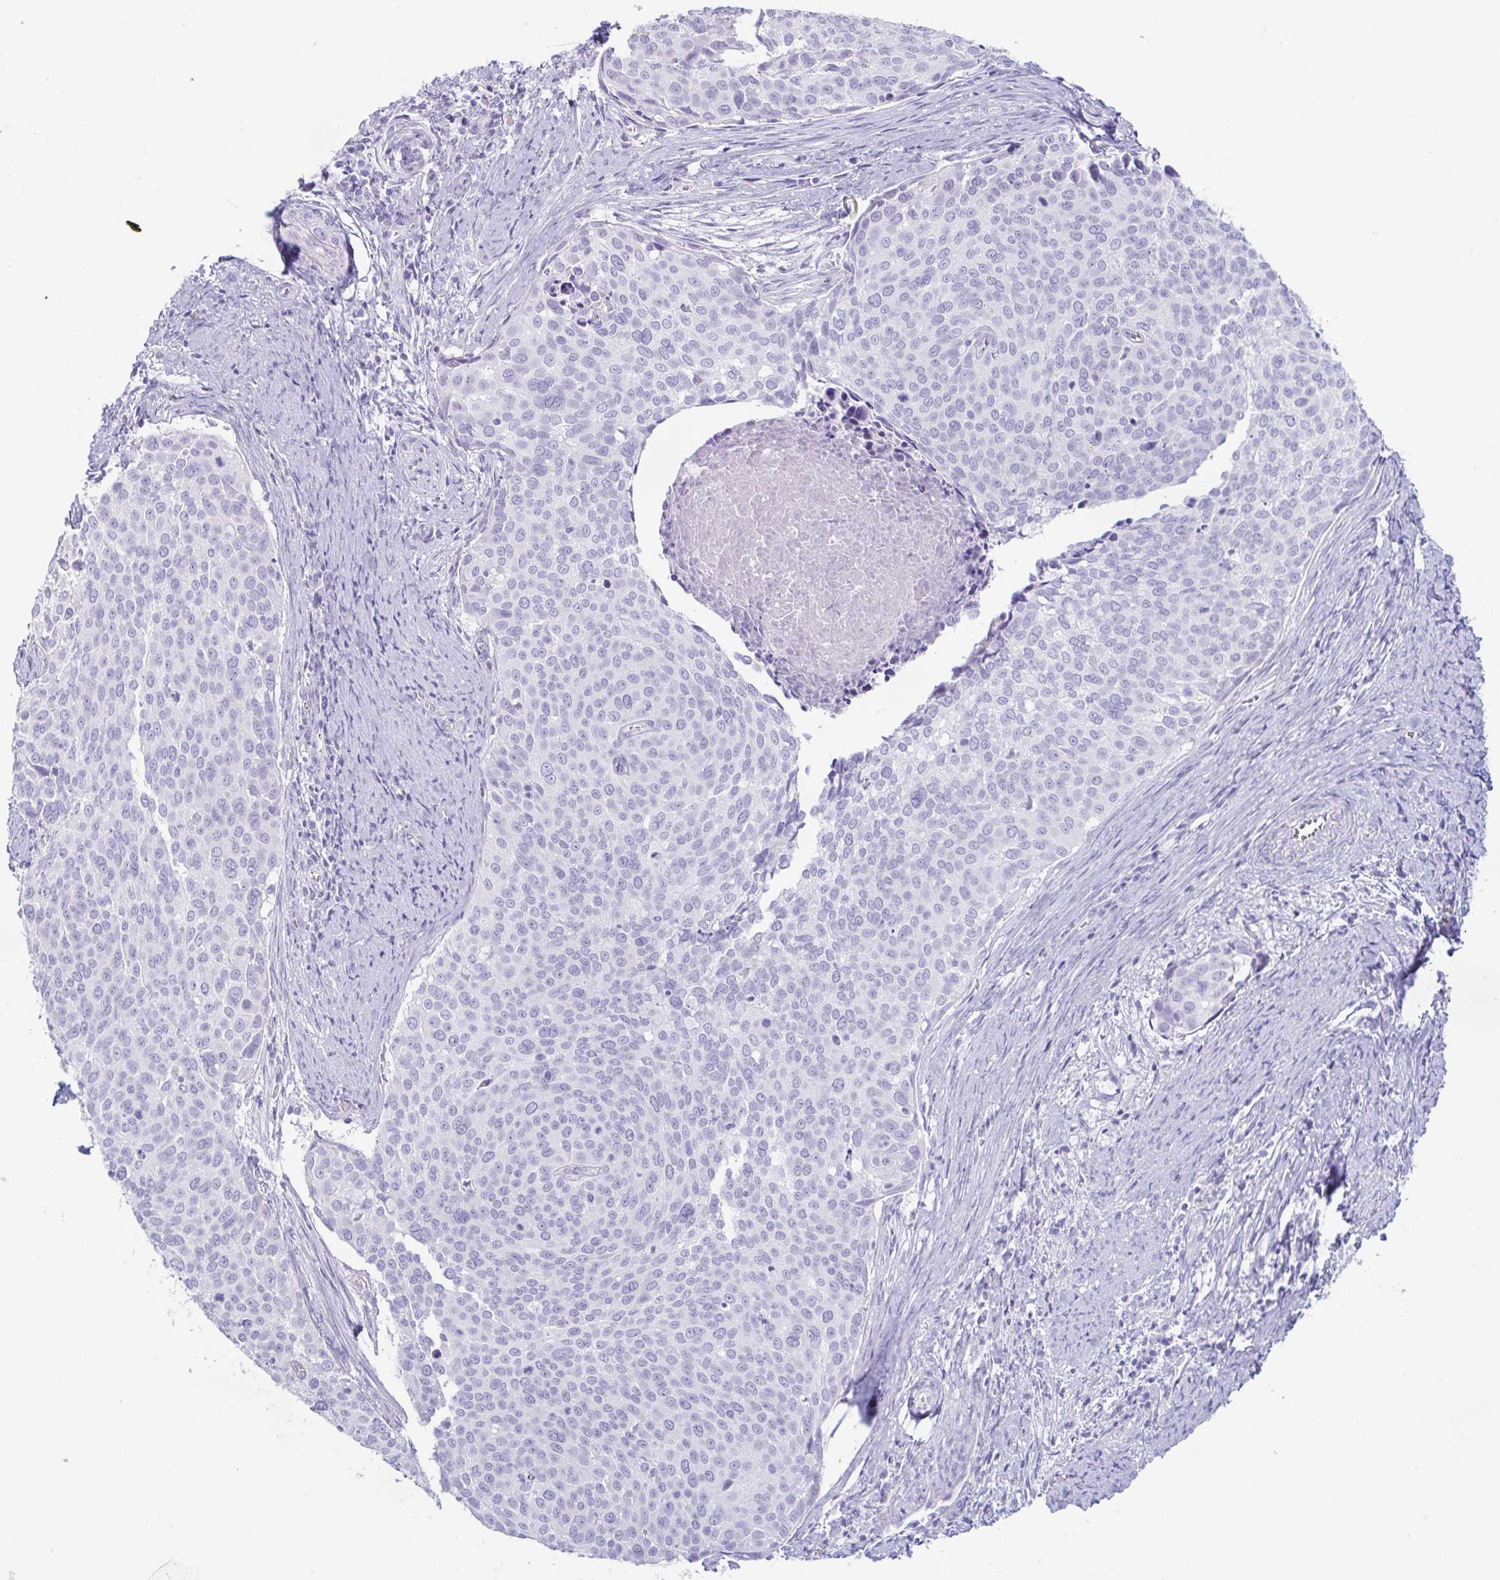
{"staining": {"intensity": "negative", "quantity": "none", "location": "none"}, "tissue": "cervical cancer", "cell_type": "Tumor cells", "image_type": "cancer", "snomed": [{"axis": "morphology", "description": "Squamous cell carcinoma, NOS"}, {"axis": "topography", "description": "Cervix"}], "caption": "Cervical cancer was stained to show a protein in brown. There is no significant staining in tumor cells.", "gene": "PRR27", "patient": {"sex": "female", "age": 39}}